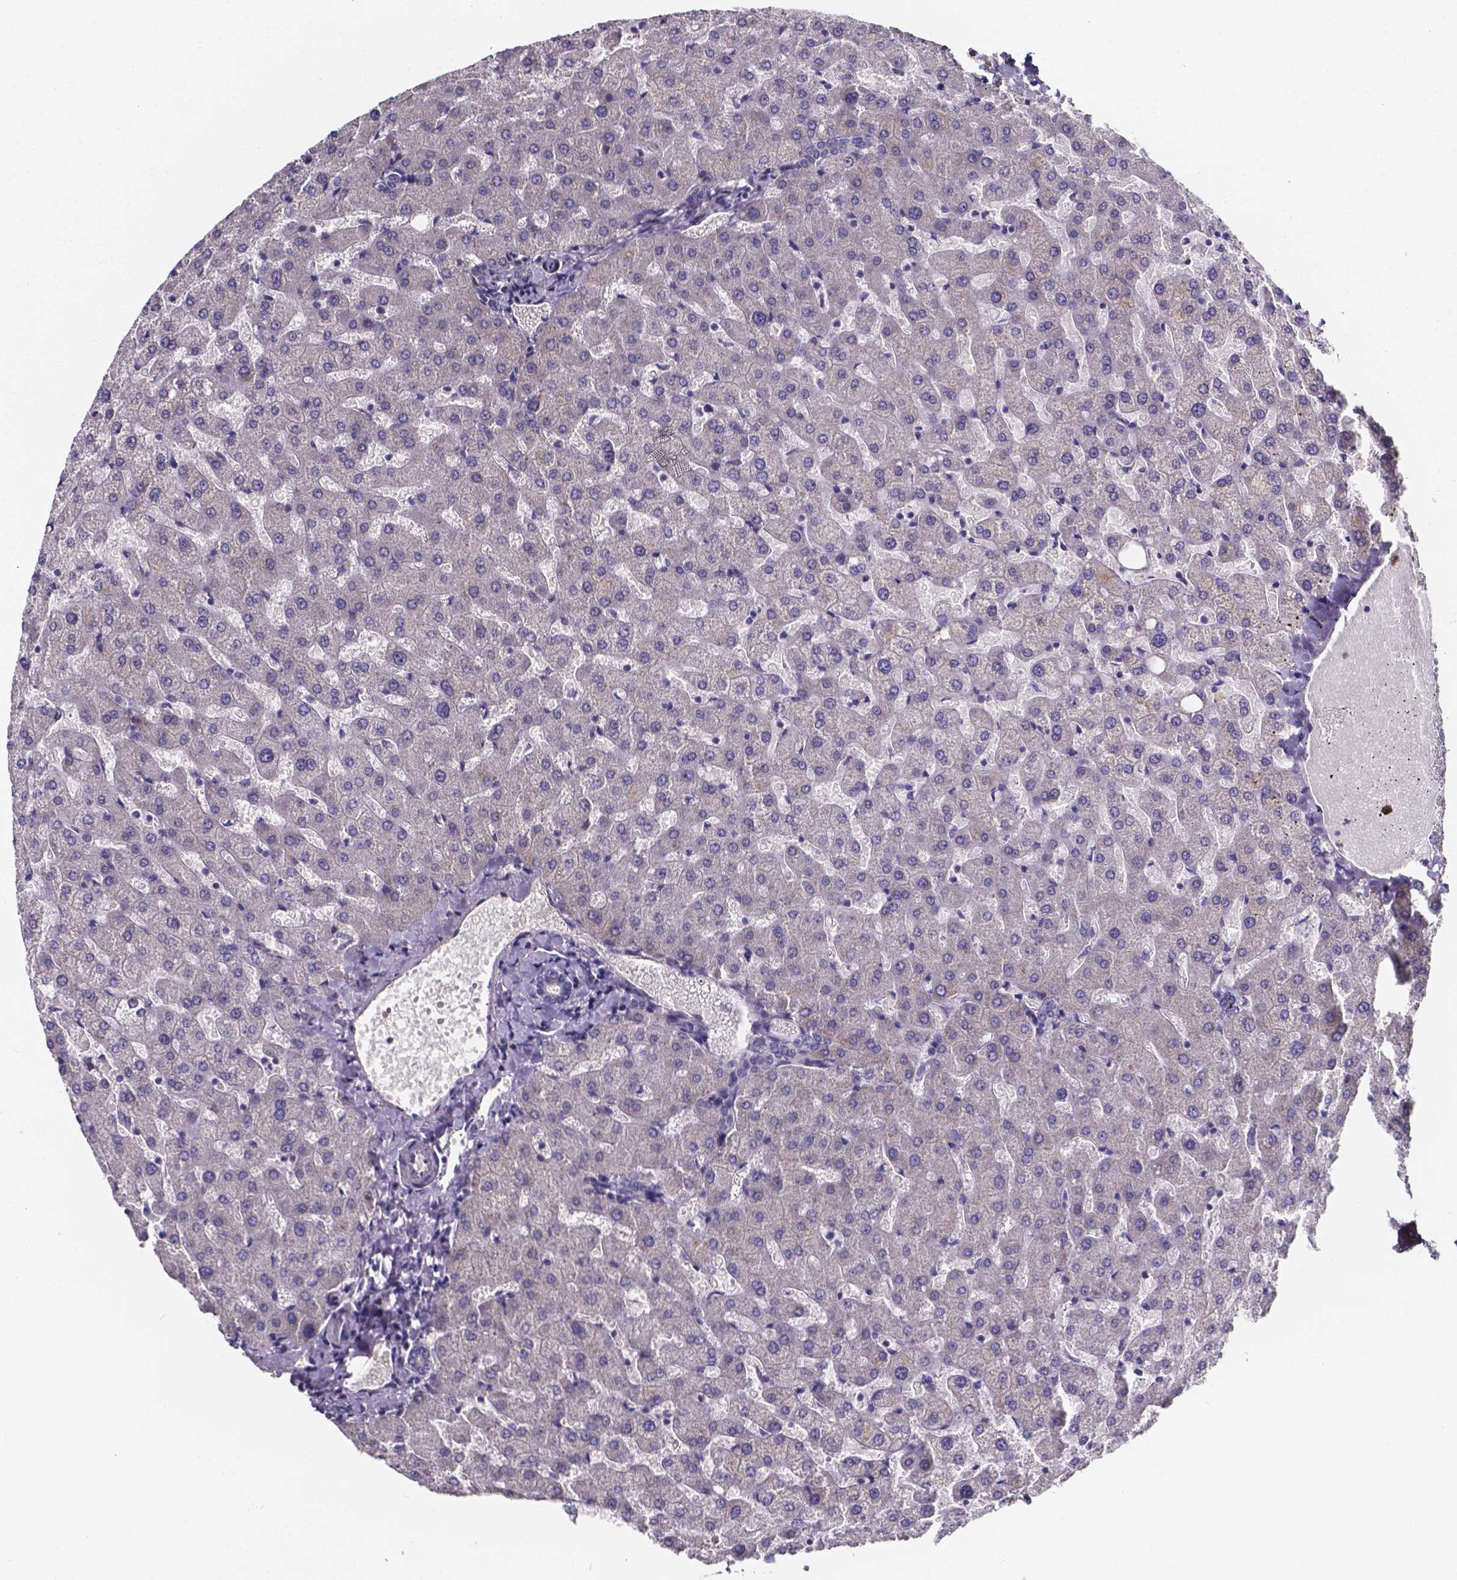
{"staining": {"intensity": "negative", "quantity": "none", "location": "none"}, "tissue": "liver", "cell_type": "Cholangiocytes", "image_type": "normal", "snomed": [{"axis": "morphology", "description": "Normal tissue, NOS"}, {"axis": "topography", "description": "Liver"}], "caption": "Benign liver was stained to show a protein in brown. There is no significant expression in cholangiocytes. (DAB (3,3'-diaminobenzidine) immunohistochemistry (IHC) visualized using brightfield microscopy, high magnification).", "gene": "SPOCD1", "patient": {"sex": "female", "age": 50}}